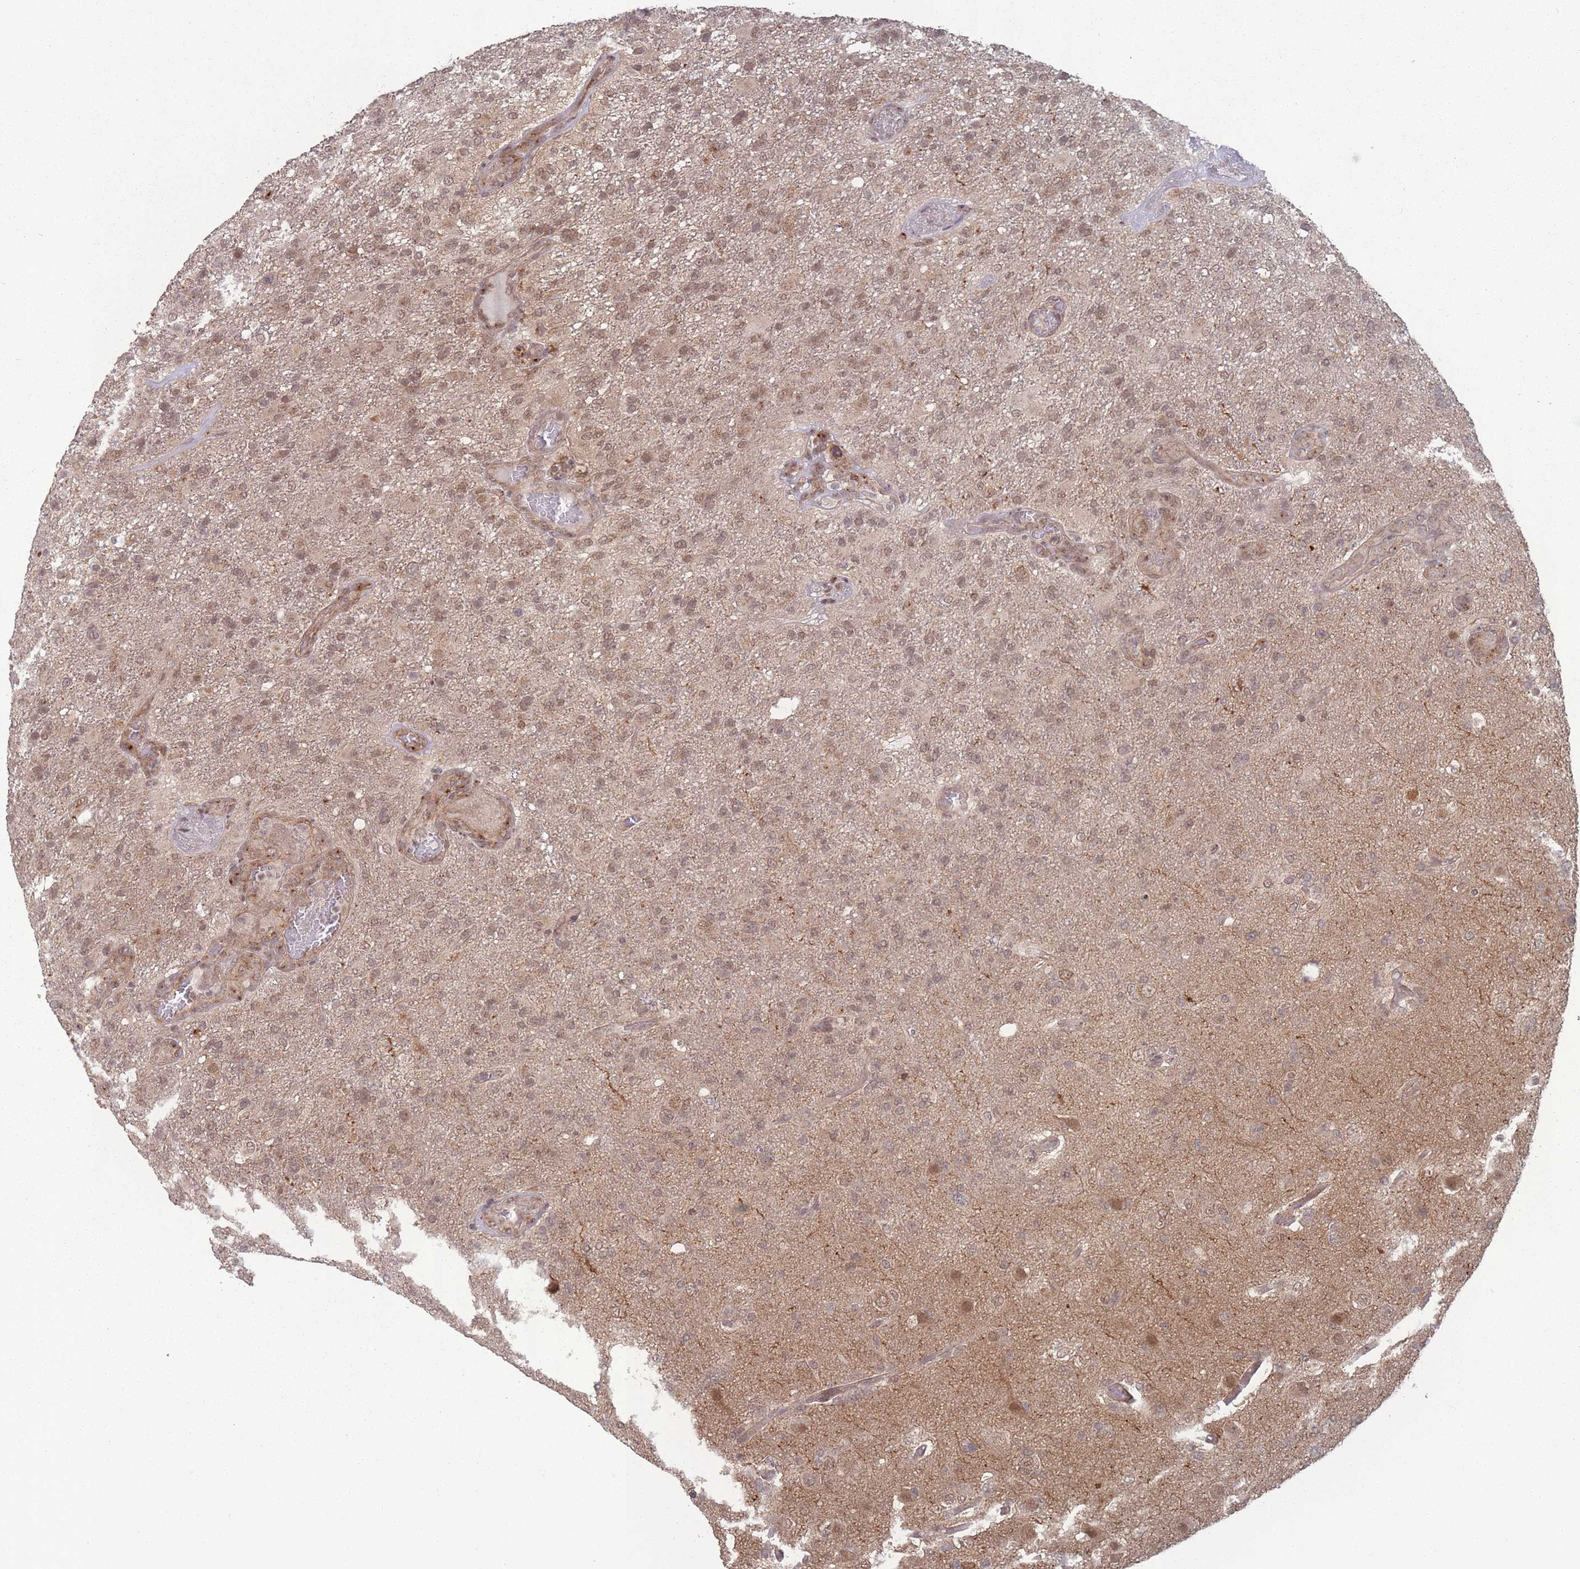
{"staining": {"intensity": "moderate", "quantity": ">75%", "location": "nuclear"}, "tissue": "glioma", "cell_type": "Tumor cells", "image_type": "cancer", "snomed": [{"axis": "morphology", "description": "Glioma, malignant, High grade"}, {"axis": "topography", "description": "Brain"}], "caption": "A brown stain shows moderate nuclear staining of a protein in human high-grade glioma (malignant) tumor cells.", "gene": "CNTRL", "patient": {"sex": "female", "age": 74}}